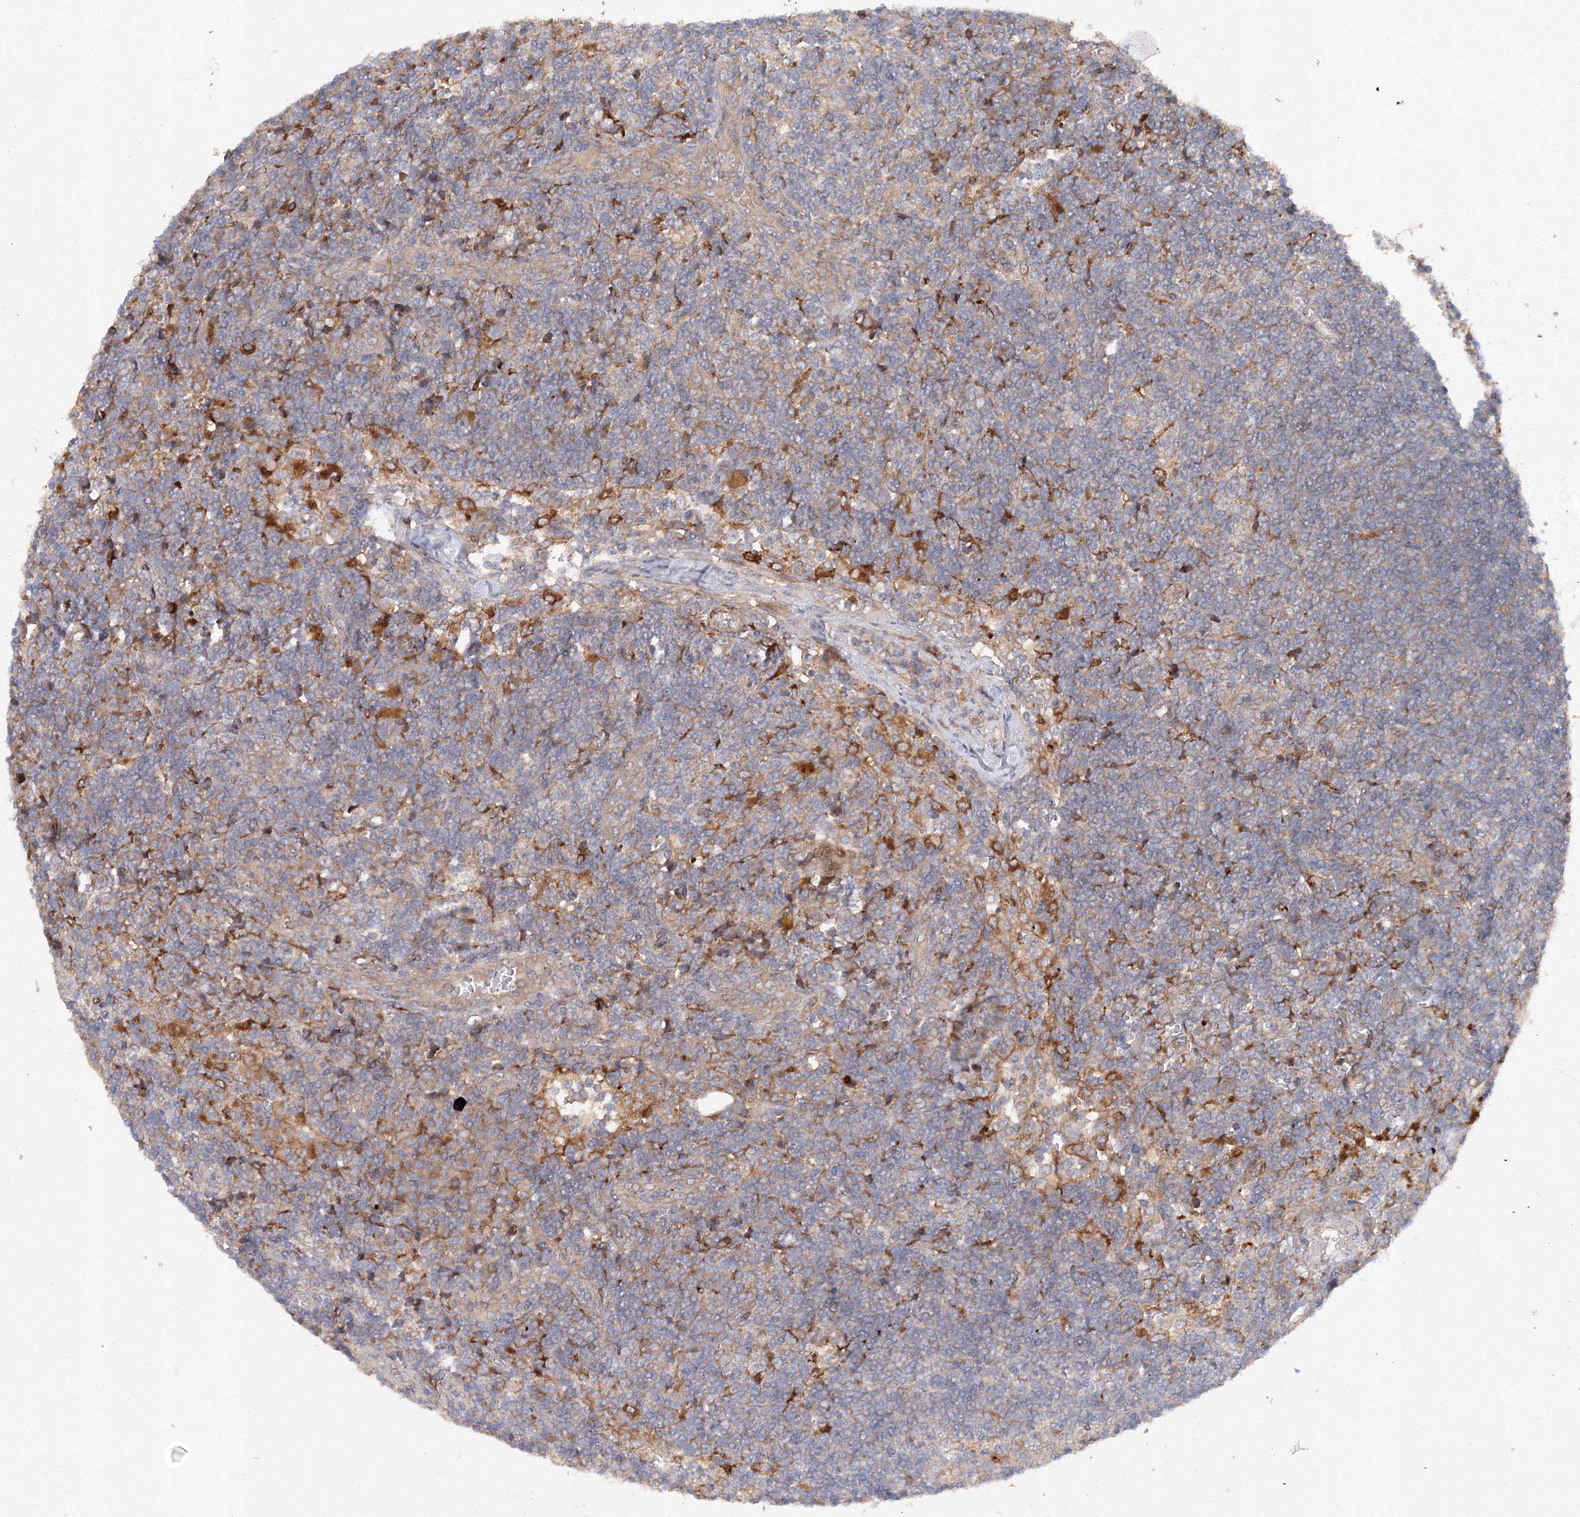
{"staining": {"intensity": "moderate", "quantity": "<25%", "location": "cytoplasmic/membranous"}, "tissue": "lymph node", "cell_type": "Germinal center cells", "image_type": "normal", "snomed": [{"axis": "morphology", "description": "Normal tissue, NOS"}, {"axis": "morphology", "description": "Squamous cell carcinoma, metastatic, NOS"}, {"axis": "topography", "description": "Lymph node"}], "caption": "Immunohistochemistry of normal lymph node displays low levels of moderate cytoplasmic/membranous positivity in approximately <25% of germinal center cells. Using DAB (3,3'-diaminobenzidine) (brown) and hematoxylin (blue) stains, captured at high magnification using brightfield microscopy.", "gene": "SLC36A1", "patient": {"sex": "male", "age": 73}}